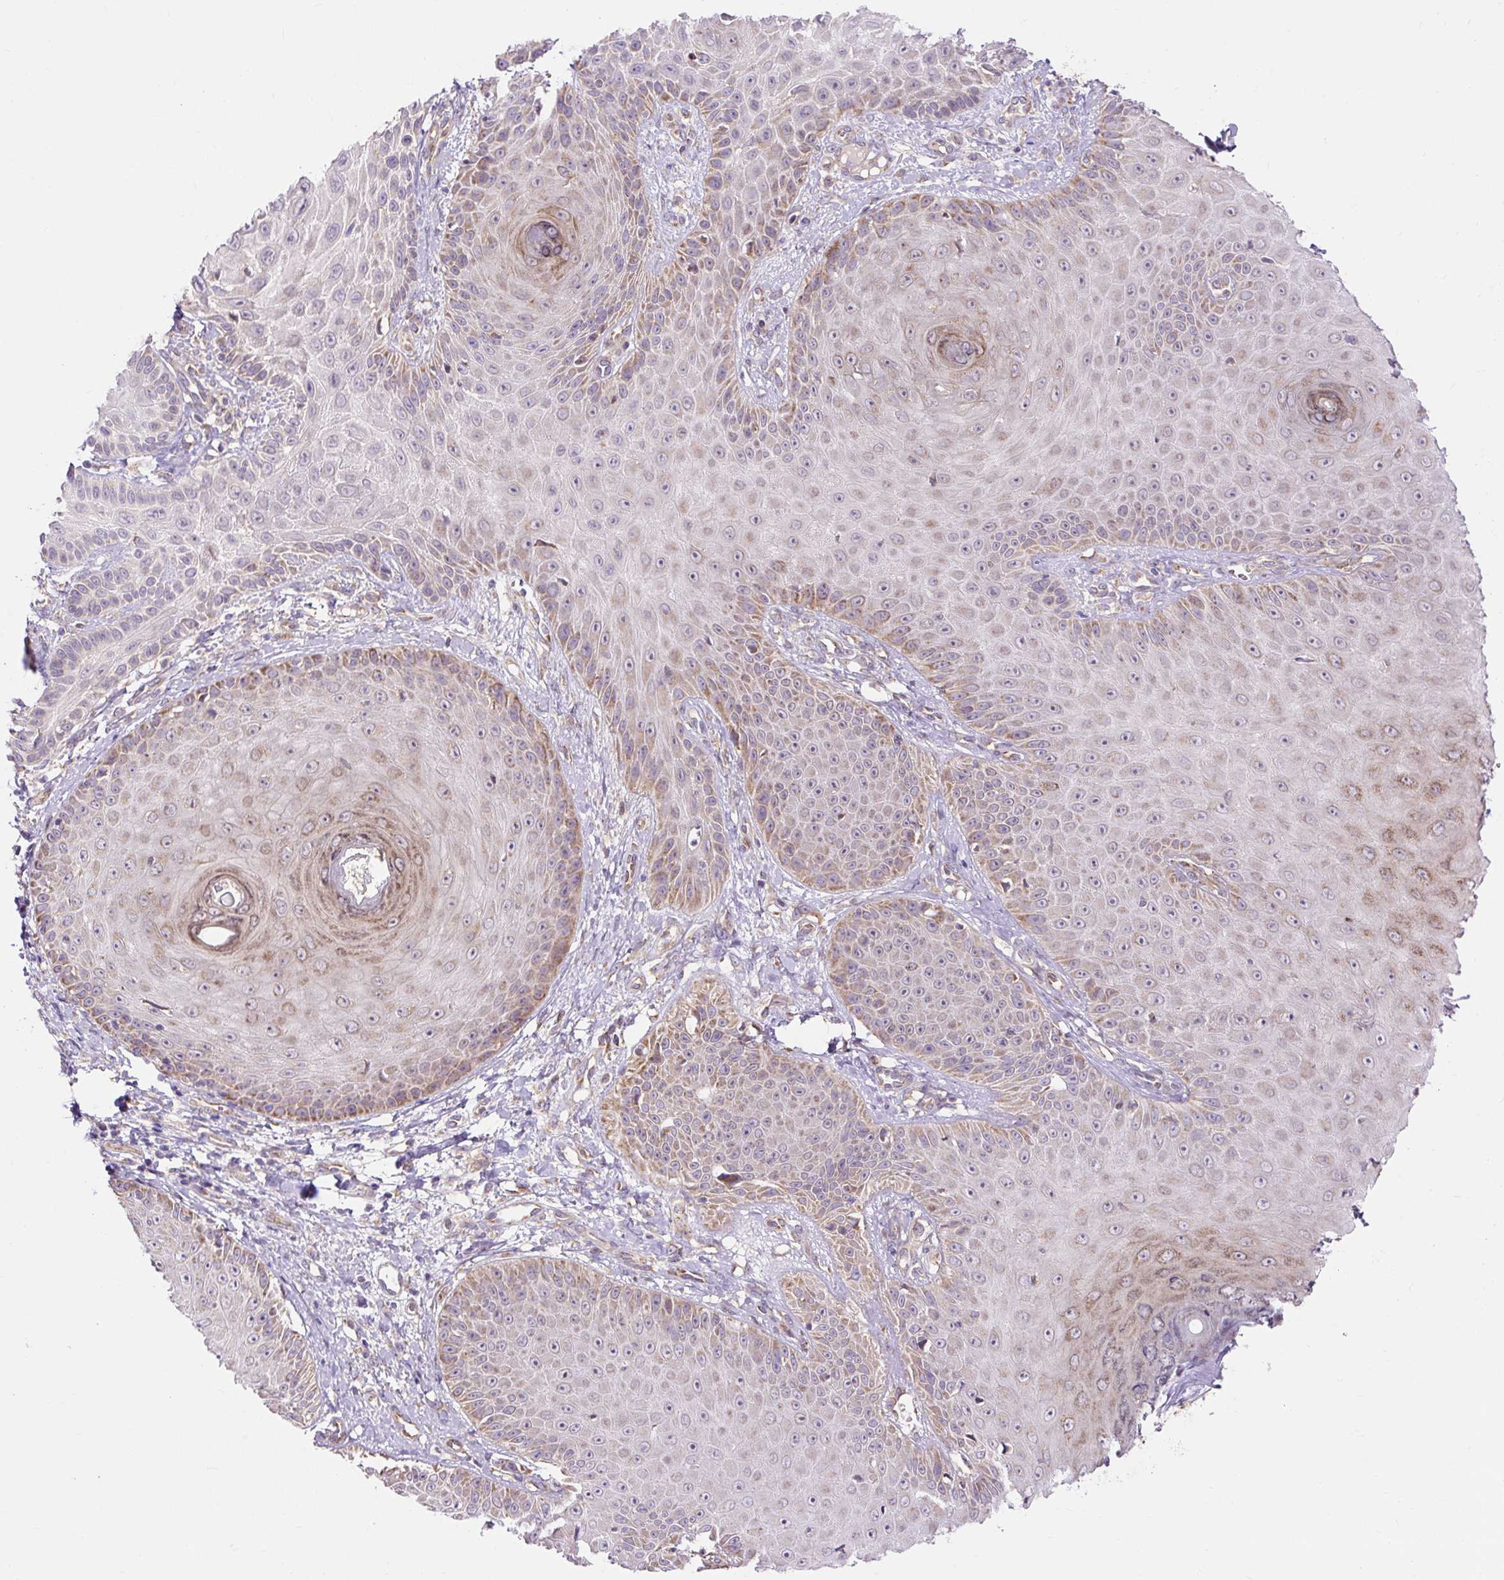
{"staining": {"intensity": "moderate", "quantity": "25%-75%", "location": "cytoplasmic/membranous"}, "tissue": "skin cancer", "cell_type": "Tumor cells", "image_type": "cancer", "snomed": [{"axis": "morphology", "description": "Squamous cell carcinoma, NOS"}, {"axis": "topography", "description": "Skin"}], "caption": "Protein expression analysis of skin squamous cell carcinoma shows moderate cytoplasmic/membranous positivity in about 25%-75% of tumor cells.", "gene": "TRIAP1", "patient": {"sex": "male", "age": 86}}